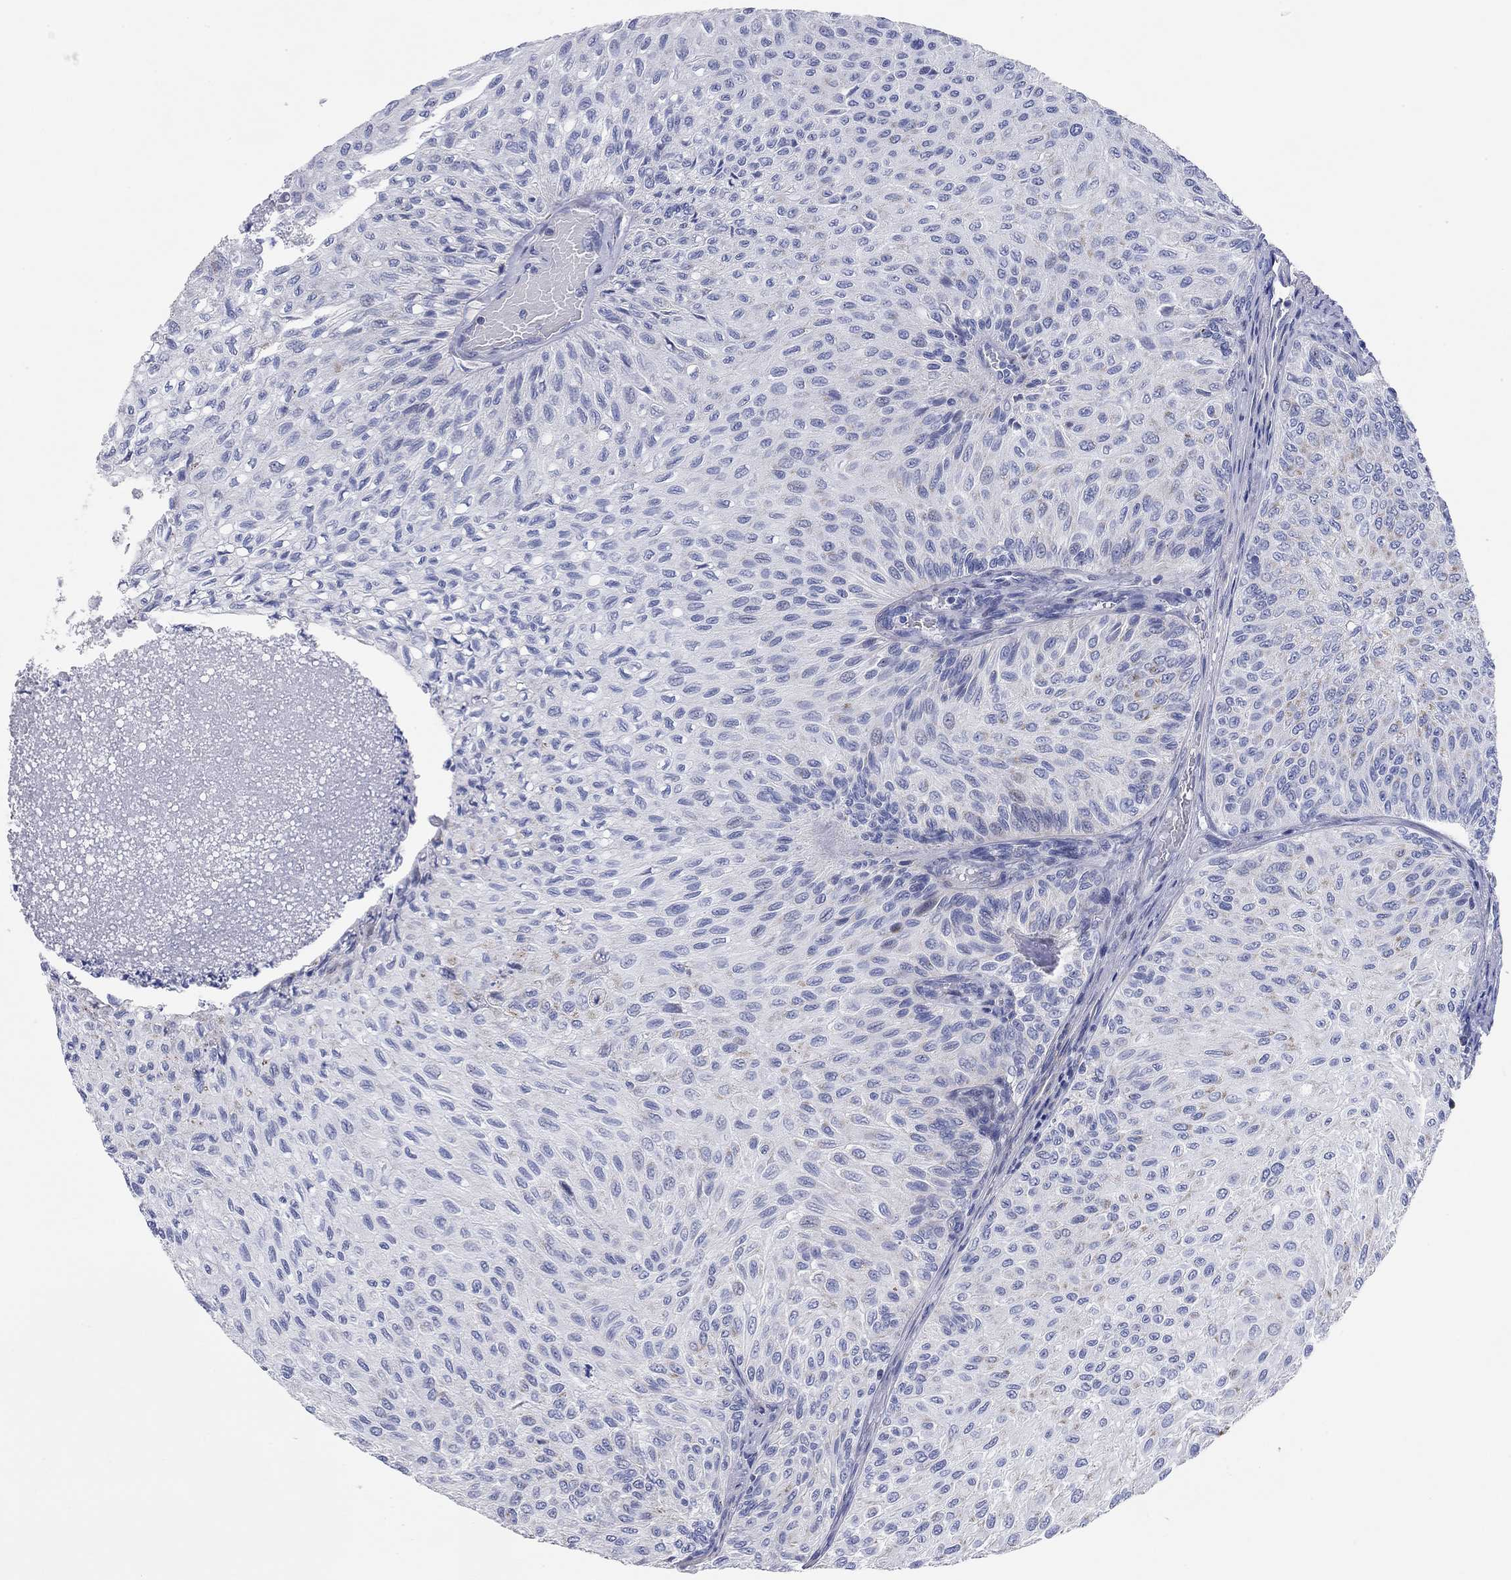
{"staining": {"intensity": "weak", "quantity": "<25%", "location": "cytoplasmic/membranous"}, "tissue": "urothelial cancer", "cell_type": "Tumor cells", "image_type": "cancer", "snomed": [{"axis": "morphology", "description": "Urothelial carcinoma, Low grade"}, {"axis": "topography", "description": "Urinary bladder"}], "caption": "Tumor cells show no significant protein staining in low-grade urothelial carcinoma.", "gene": "CHI3L2", "patient": {"sex": "male", "age": 78}}